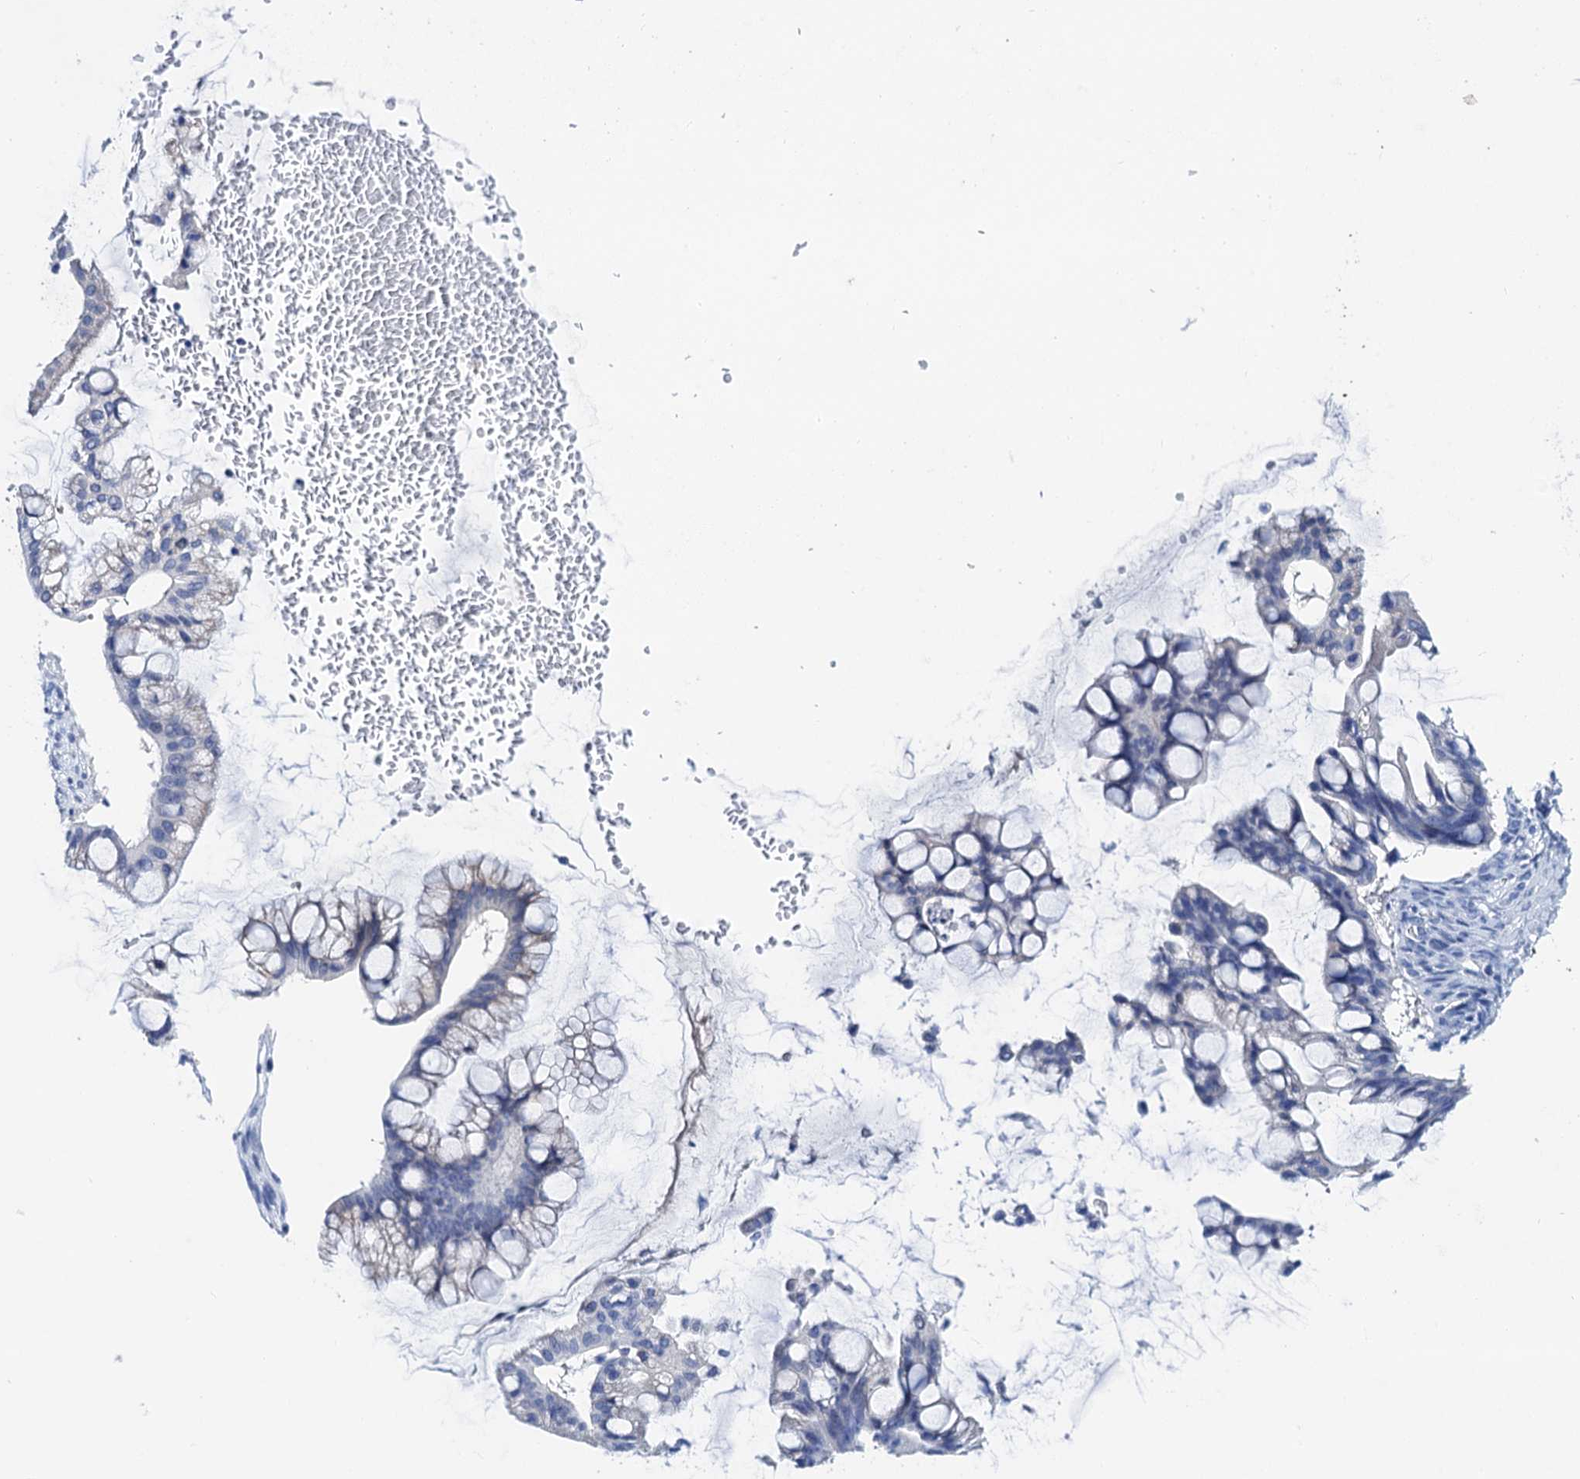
{"staining": {"intensity": "negative", "quantity": "none", "location": "none"}, "tissue": "ovarian cancer", "cell_type": "Tumor cells", "image_type": "cancer", "snomed": [{"axis": "morphology", "description": "Cystadenocarcinoma, mucinous, NOS"}, {"axis": "topography", "description": "Ovary"}], "caption": "Ovarian mucinous cystadenocarcinoma stained for a protein using immunohistochemistry displays no expression tumor cells.", "gene": "LYPD3", "patient": {"sex": "female", "age": 73}}